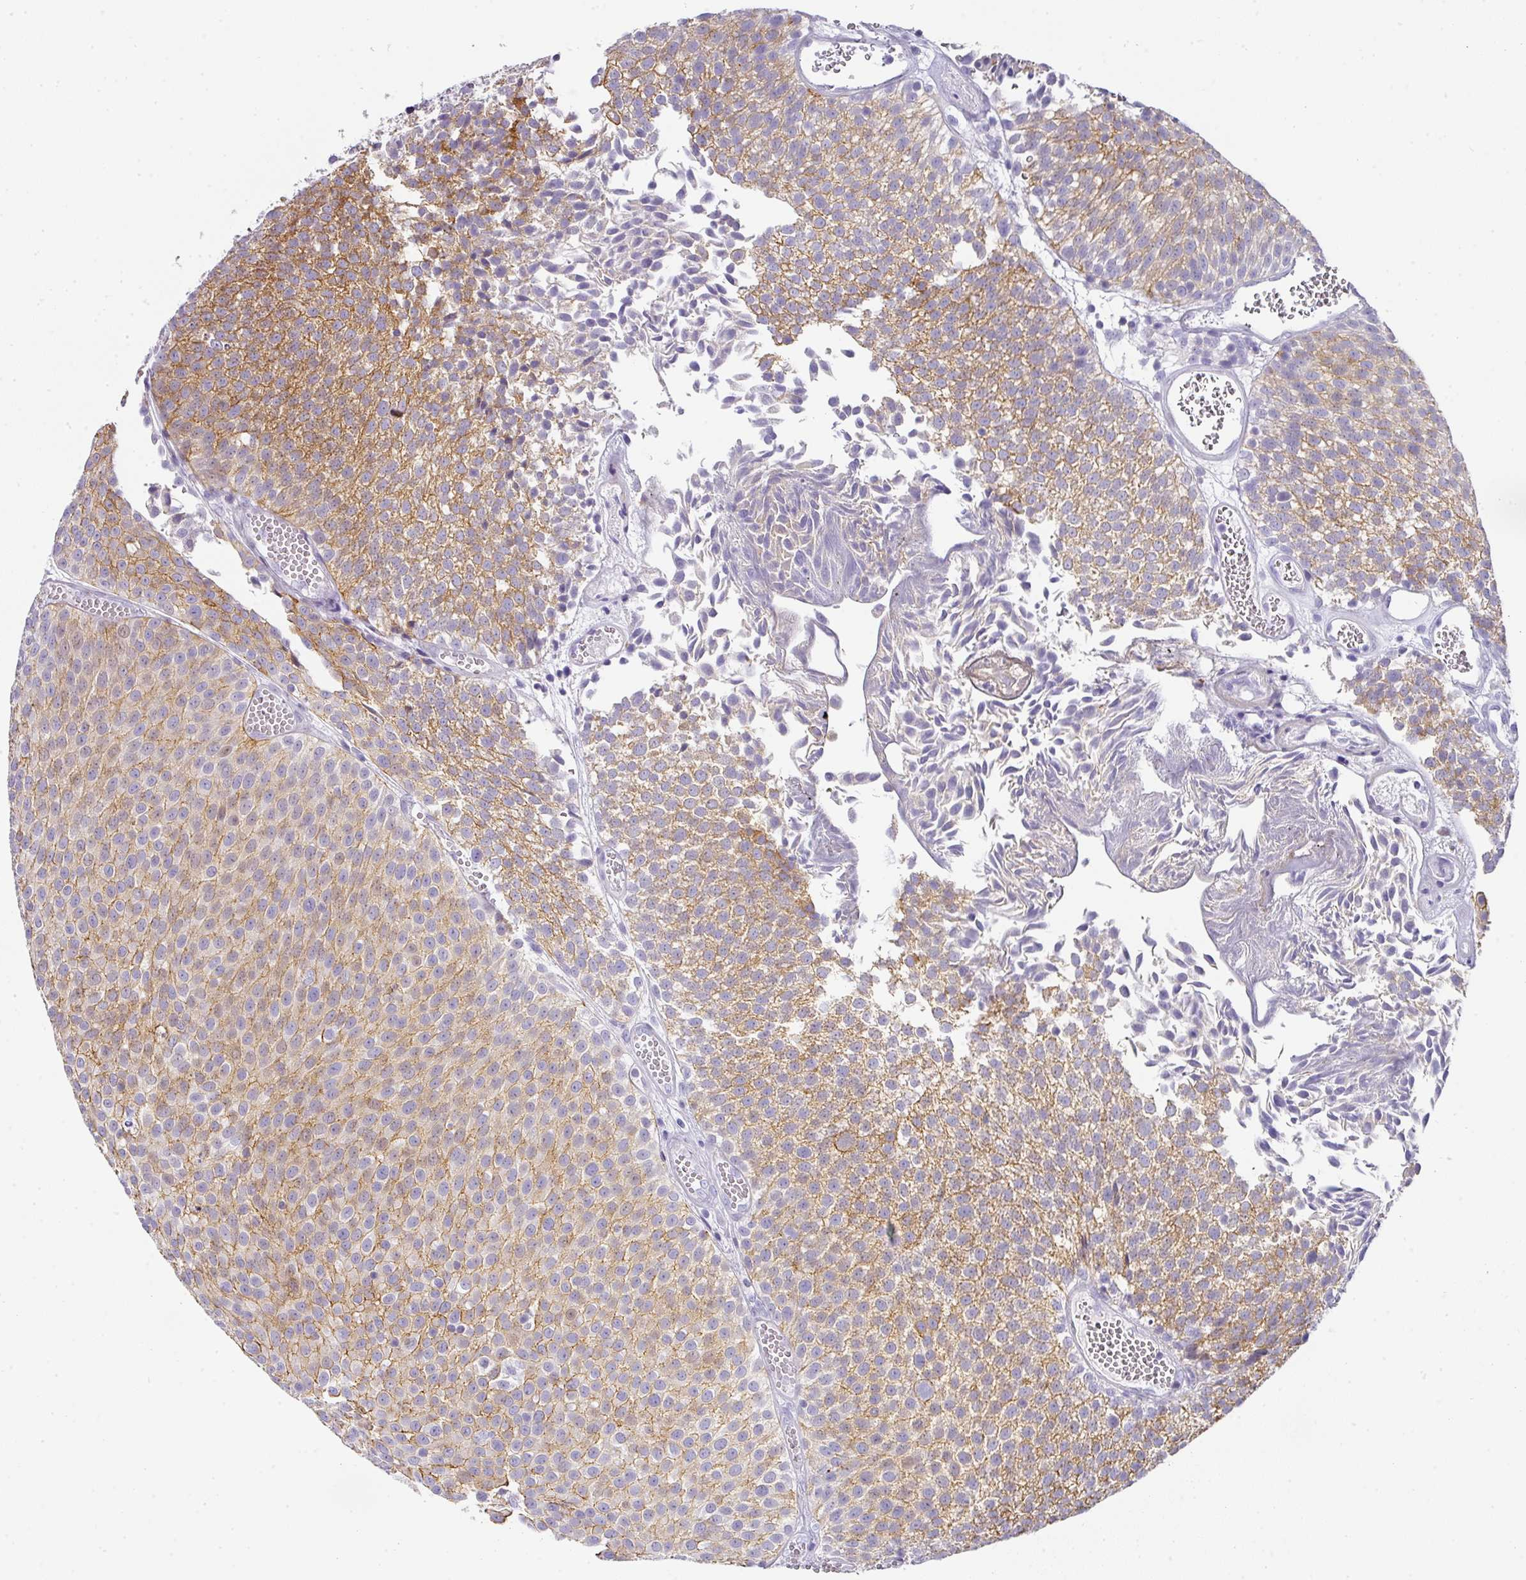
{"staining": {"intensity": "moderate", "quantity": "25%-75%", "location": "cytoplasmic/membranous,nuclear"}, "tissue": "urothelial cancer", "cell_type": "Tumor cells", "image_type": "cancer", "snomed": [{"axis": "morphology", "description": "Urothelial carcinoma, Low grade"}, {"axis": "topography", "description": "Urinary bladder"}], "caption": "The micrograph displays a brown stain indicating the presence of a protein in the cytoplasmic/membranous and nuclear of tumor cells in low-grade urothelial carcinoma. (Brightfield microscopy of DAB IHC at high magnification).", "gene": "ANKRD29", "patient": {"sex": "female", "age": 79}}